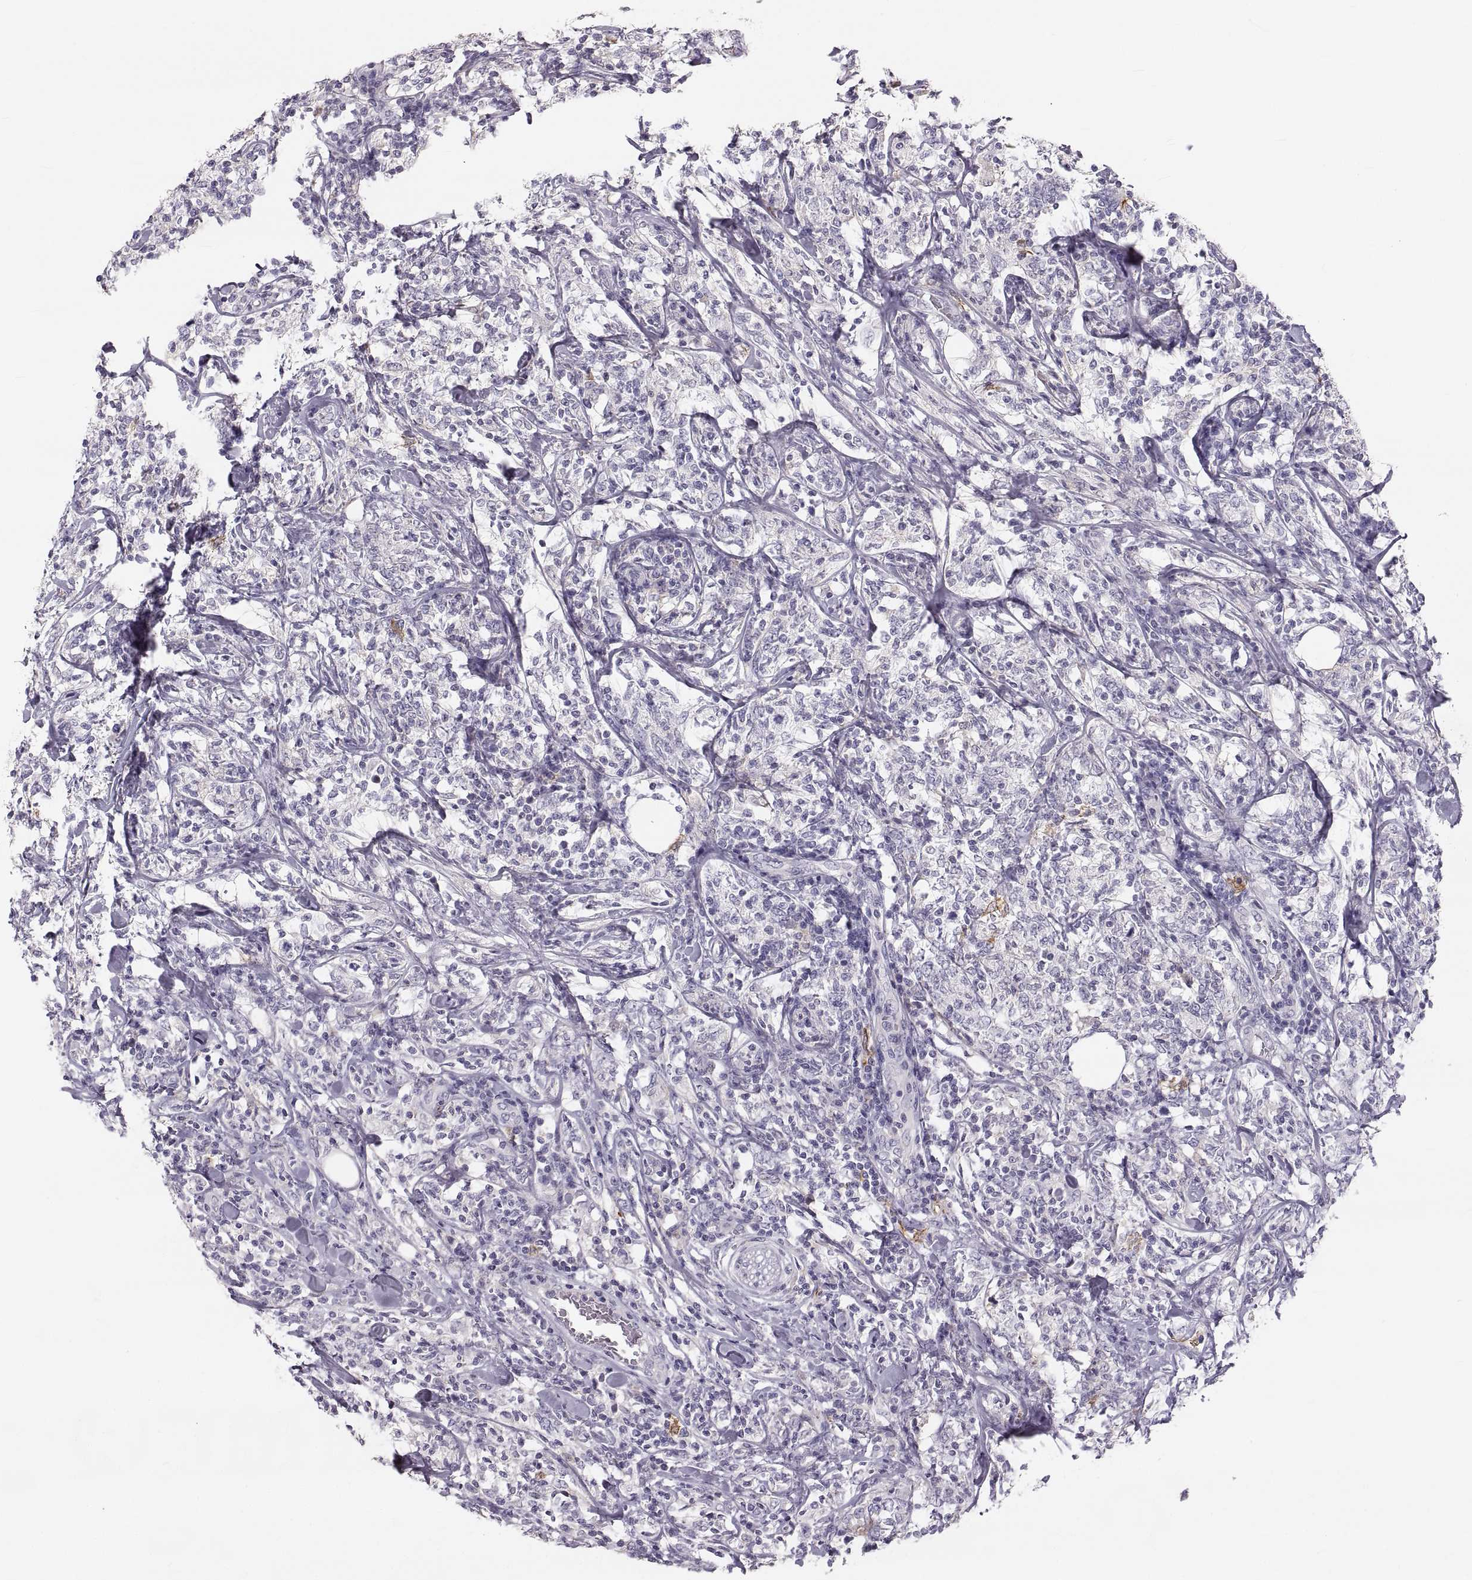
{"staining": {"intensity": "negative", "quantity": "none", "location": "none"}, "tissue": "lymphoma", "cell_type": "Tumor cells", "image_type": "cancer", "snomed": [{"axis": "morphology", "description": "Malignant lymphoma, non-Hodgkin's type, High grade"}, {"axis": "topography", "description": "Lymph node"}], "caption": "This is an immunohistochemistry image of human lymphoma. There is no positivity in tumor cells.", "gene": "RUNDC3A", "patient": {"sex": "female", "age": 84}}